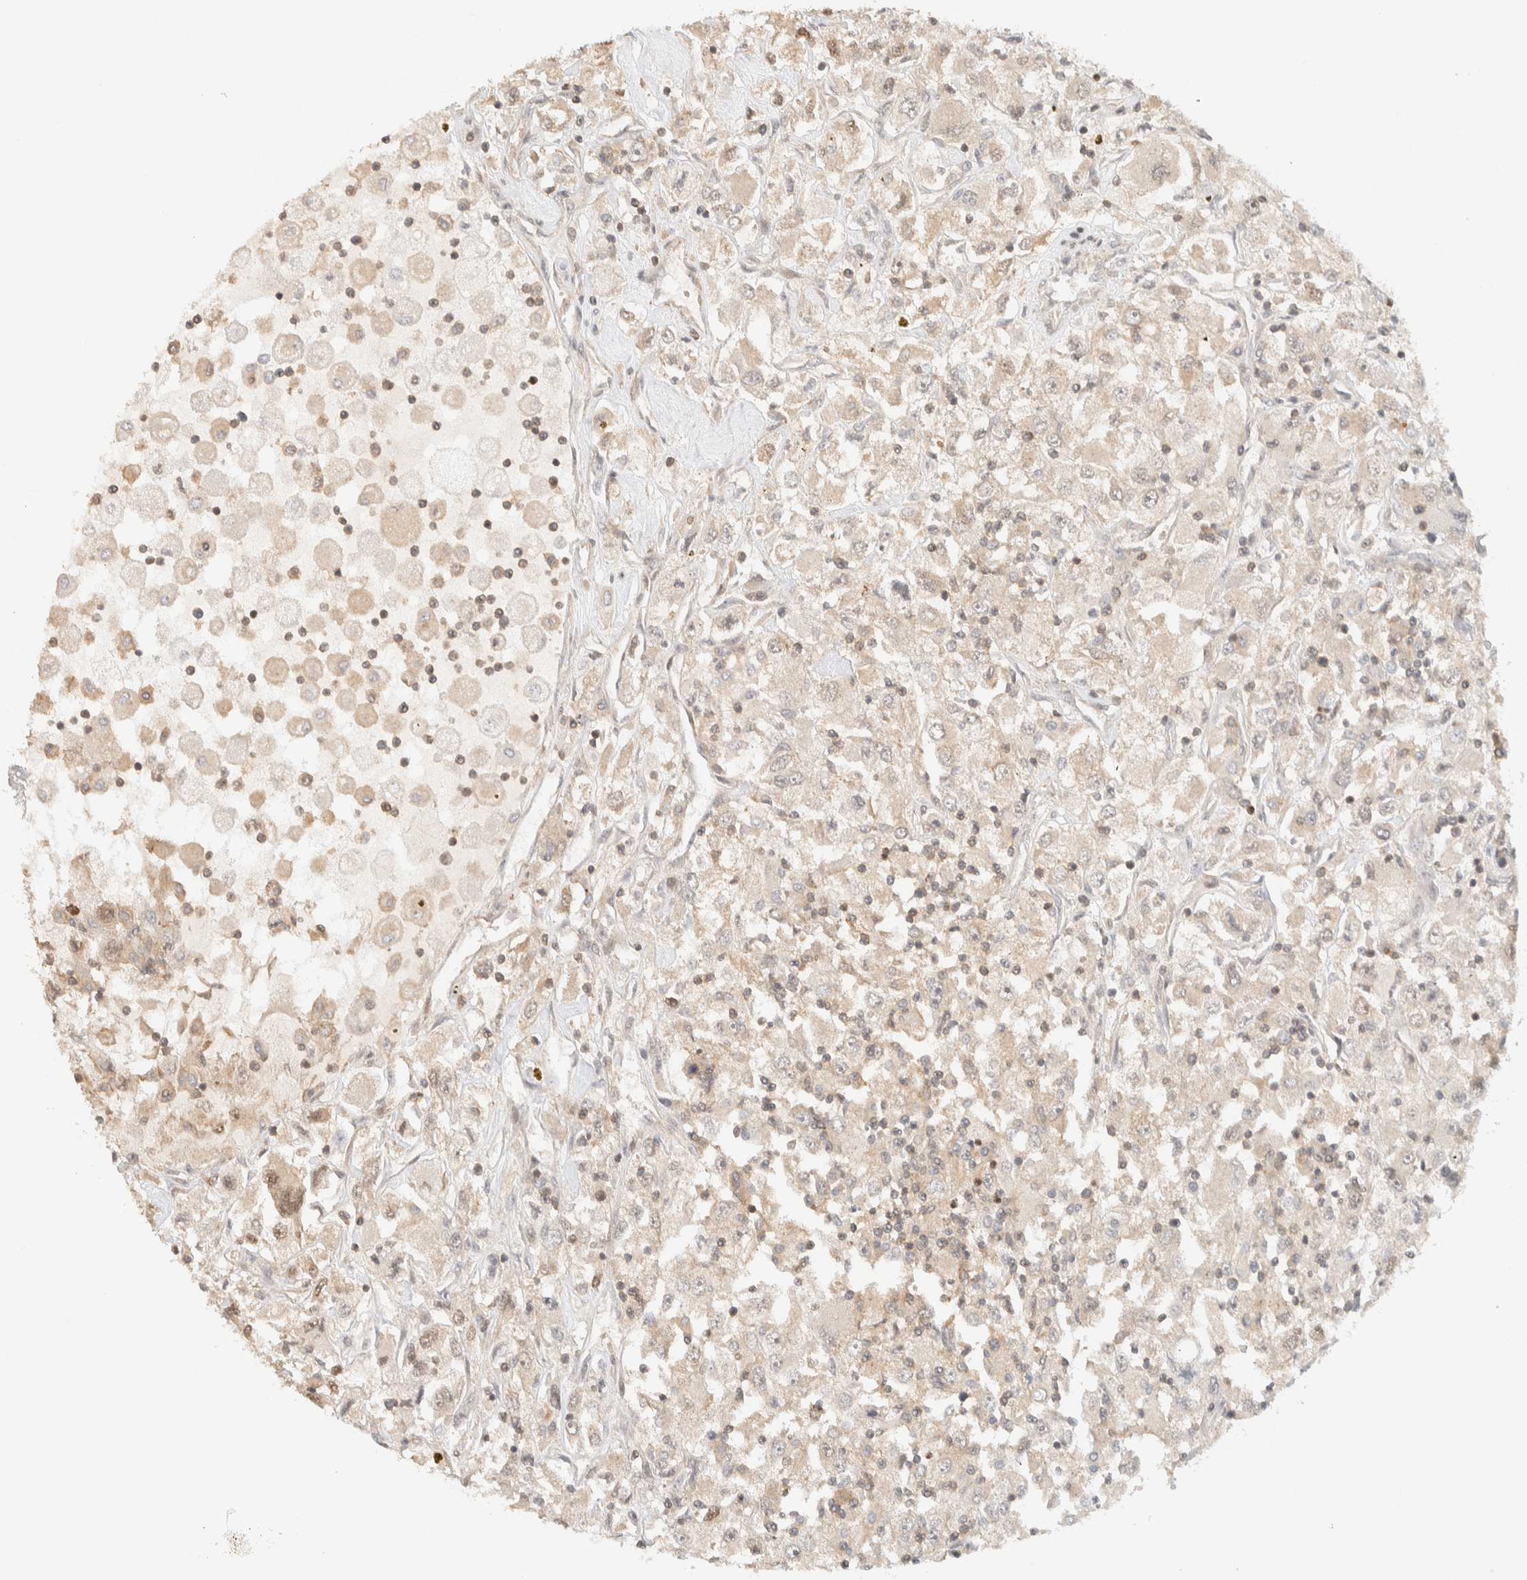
{"staining": {"intensity": "moderate", "quantity": "<25%", "location": "nuclear"}, "tissue": "renal cancer", "cell_type": "Tumor cells", "image_type": "cancer", "snomed": [{"axis": "morphology", "description": "Adenocarcinoma, NOS"}, {"axis": "topography", "description": "Kidney"}], "caption": "A micrograph of renal cancer (adenocarcinoma) stained for a protein reveals moderate nuclear brown staining in tumor cells.", "gene": "ARFGEF1", "patient": {"sex": "female", "age": 52}}